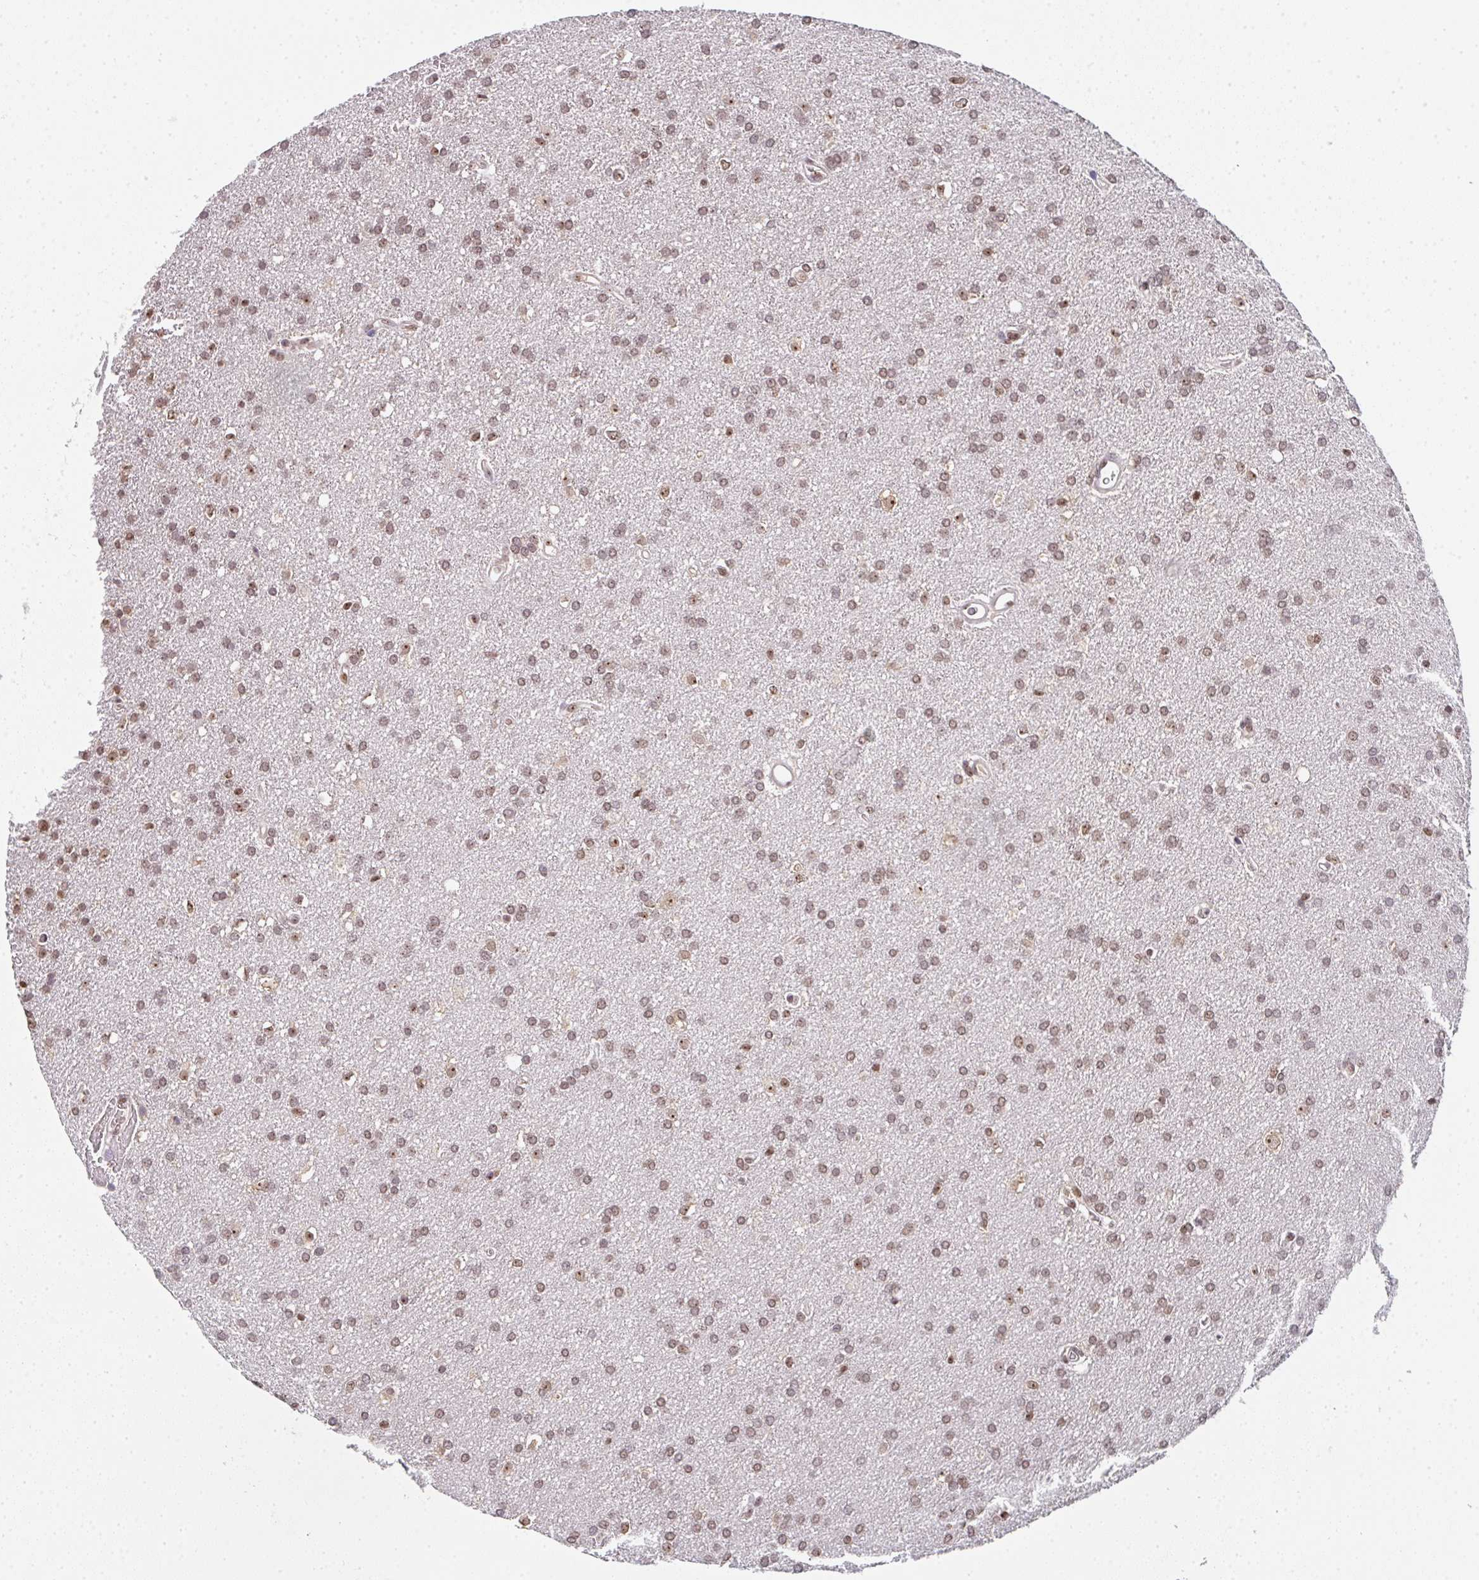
{"staining": {"intensity": "moderate", "quantity": ">75%", "location": "nuclear"}, "tissue": "glioma", "cell_type": "Tumor cells", "image_type": "cancer", "snomed": [{"axis": "morphology", "description": "Glioma, malignant, Low grade"}, {"axis": "topography", "description": "Brain"}], "caption": "This histopathology image exhibits immunohistochemistry (IHC) staining of glioma, with medium moderate nuclear expression in approximately >75% of tumor cells.", "gene": "DKC1", "patient": {"sex": "female", "age": 34}}